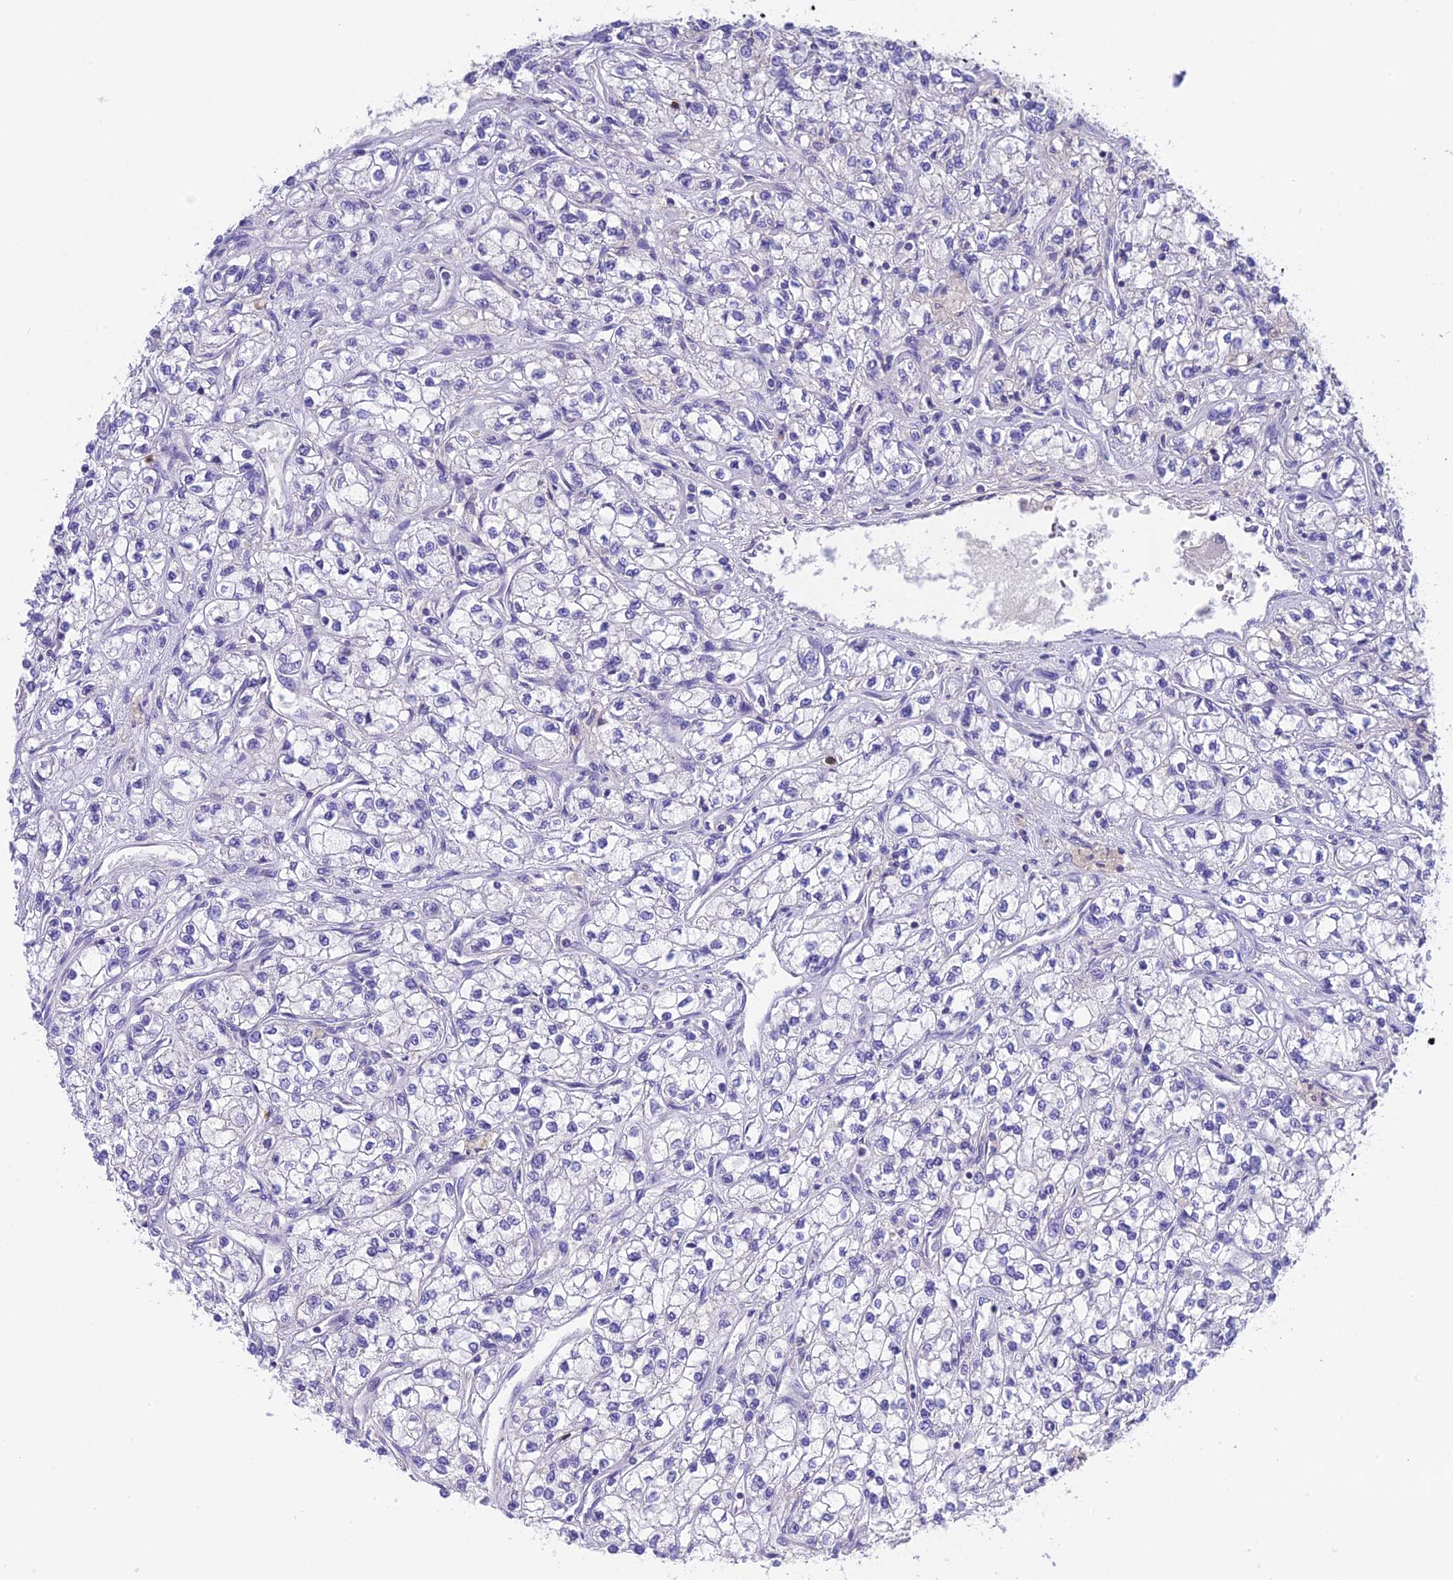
{"staining": {"intensity": "negative", "quantity": "none", "location": "none"}, "tissue": "renal cancer", "cell_type": "Tumor cells", "image_type": "cancer", "snomed": [{"axis": "morphology", "description": "Adenocarcinoma, NOS"}, {"axis": "topography", "description": "Kidney"}], "caption": "Tumor cells show no significant staining in adenocarcinoma (renal).", "gene": "KIAA0408", "patient": {"sex": "male", "age": 80}}